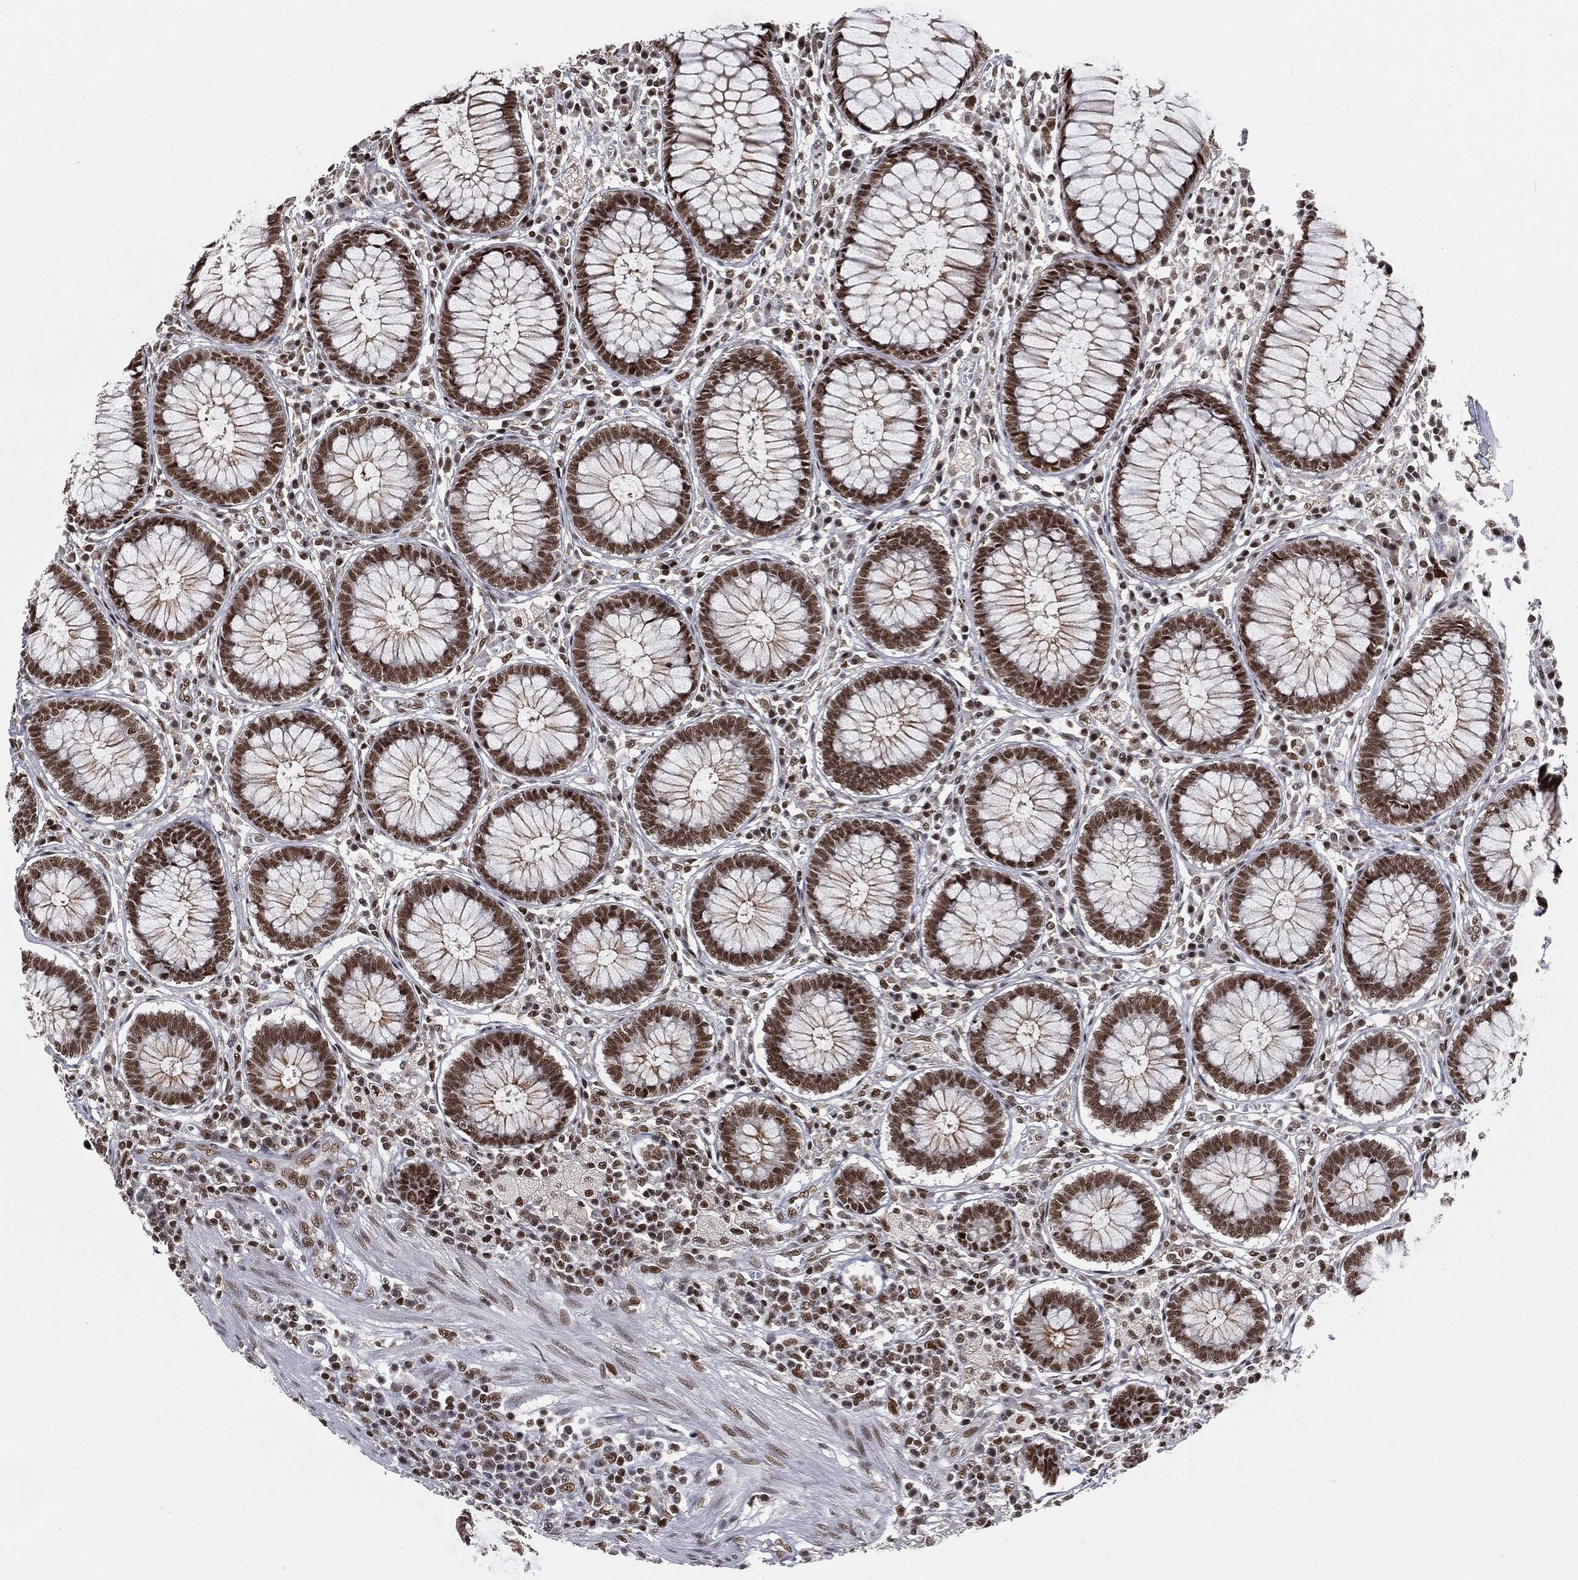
{"staining": {"intensity": "strong", "quantity": ">75%", "location": "nuclear"}, "tissue": "colon", "cell_type": "Endothelial cells", "image_type": "normal", "snomed": [{"axis": "morphology", "description": "Normal tissue, NOS"}, {"axis": "topography", "description": "Colon"}], "caption": "Brown immunohistochemical staining in normal human colon reveals strong nuclear staining in approximately >75% of endothelial cells.", "gene": "DPH2", "patient": {"sex": "male", "age": 65}}